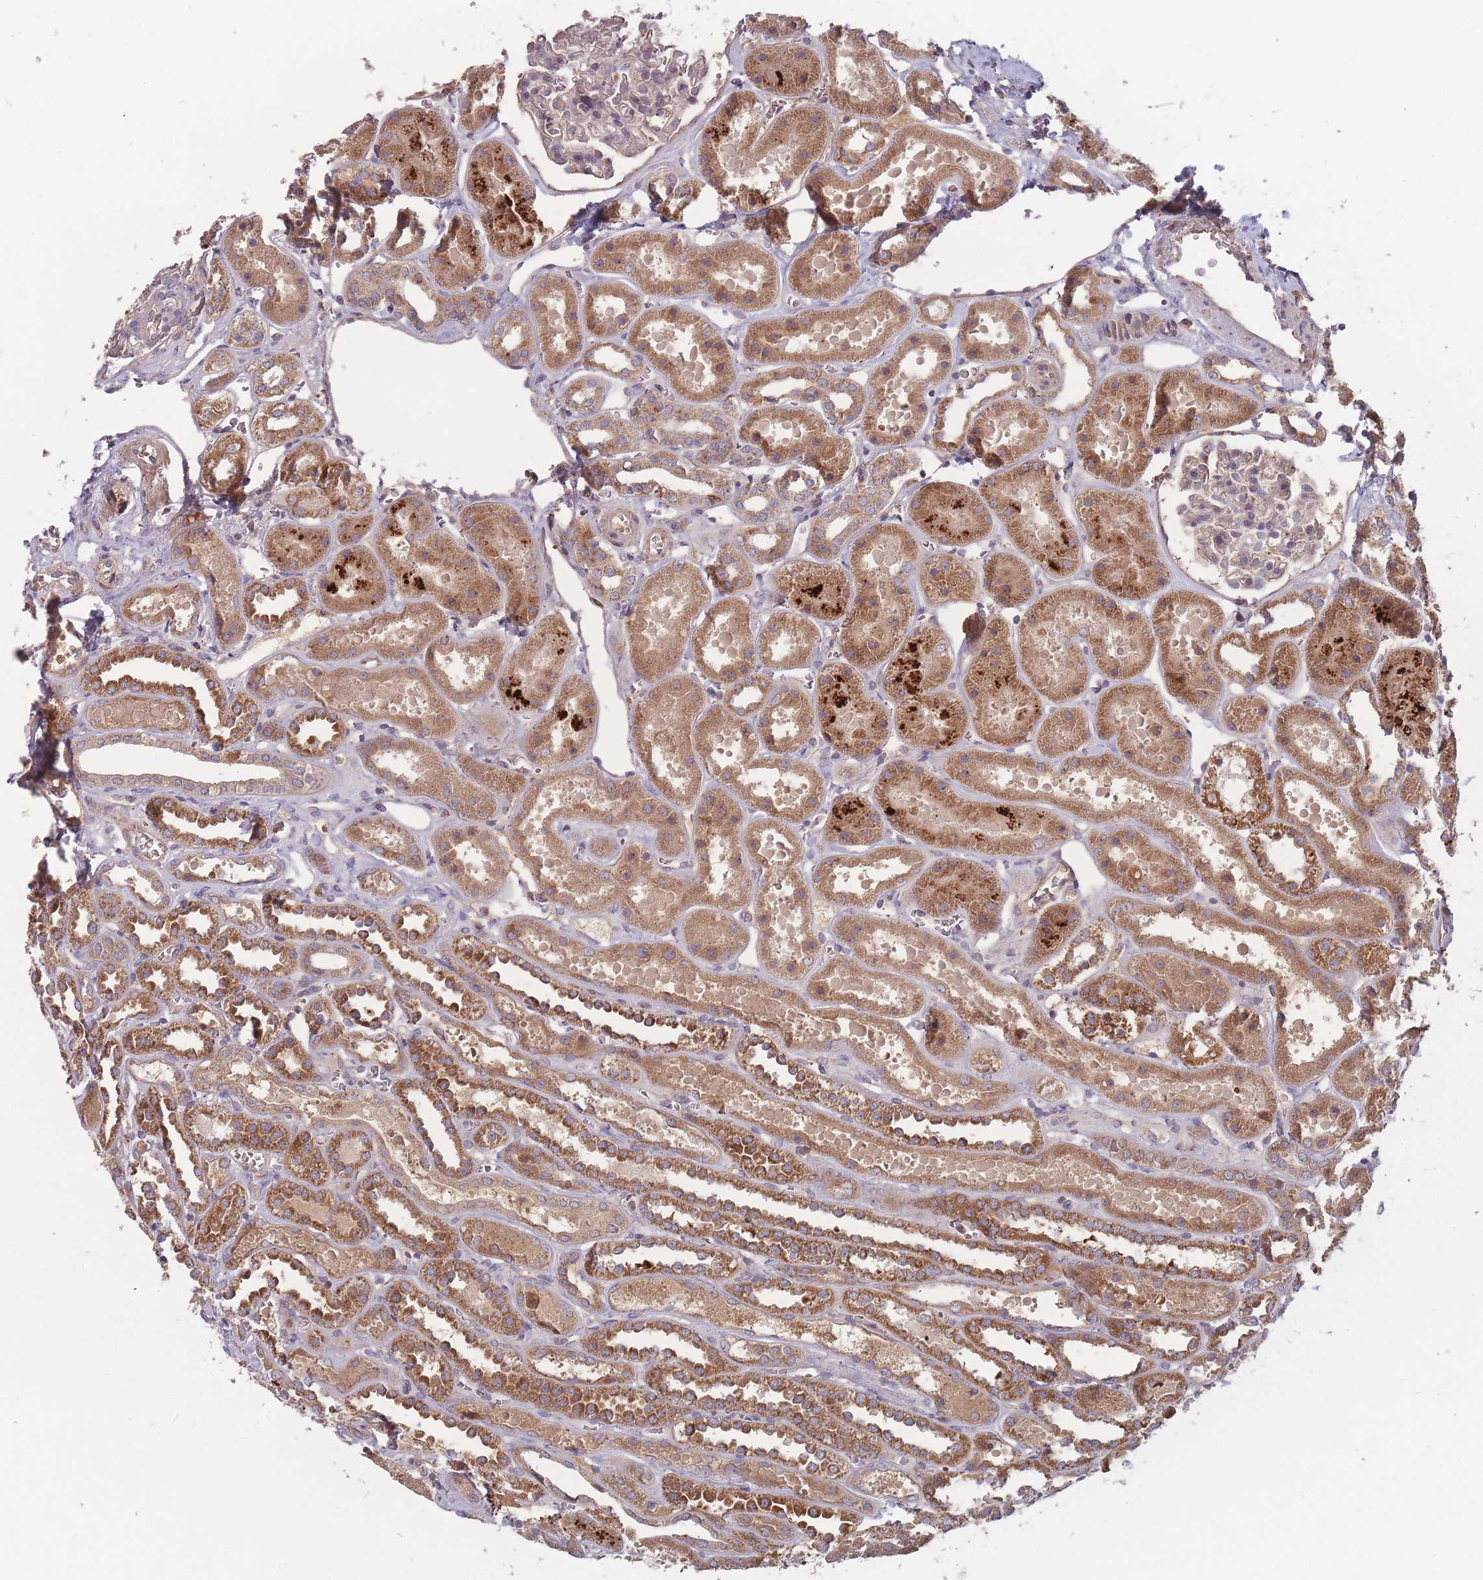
{"staining": {"intensity": "weak", "quantity": ">75%", "location": "cytoplasmic/membranous"}, "tissue": "kidney", "cell_type": "Cells in glomeruli", "image_type": "normal", "snomed": [{"axis": "morphology", "description": "Normal tissue, NOS"}, {"axis": "topography", "description": "Kidney"}], "caption": "Immunohistochemistry image of benign human kidney stained for a protein (brown), which demonstrates low levels of weak cytoplasmic/membranous staining in about >75% of cells in glomeruli.", "gene": "ATP5MGL", "patient": {"sex": "female", "age": 41}}